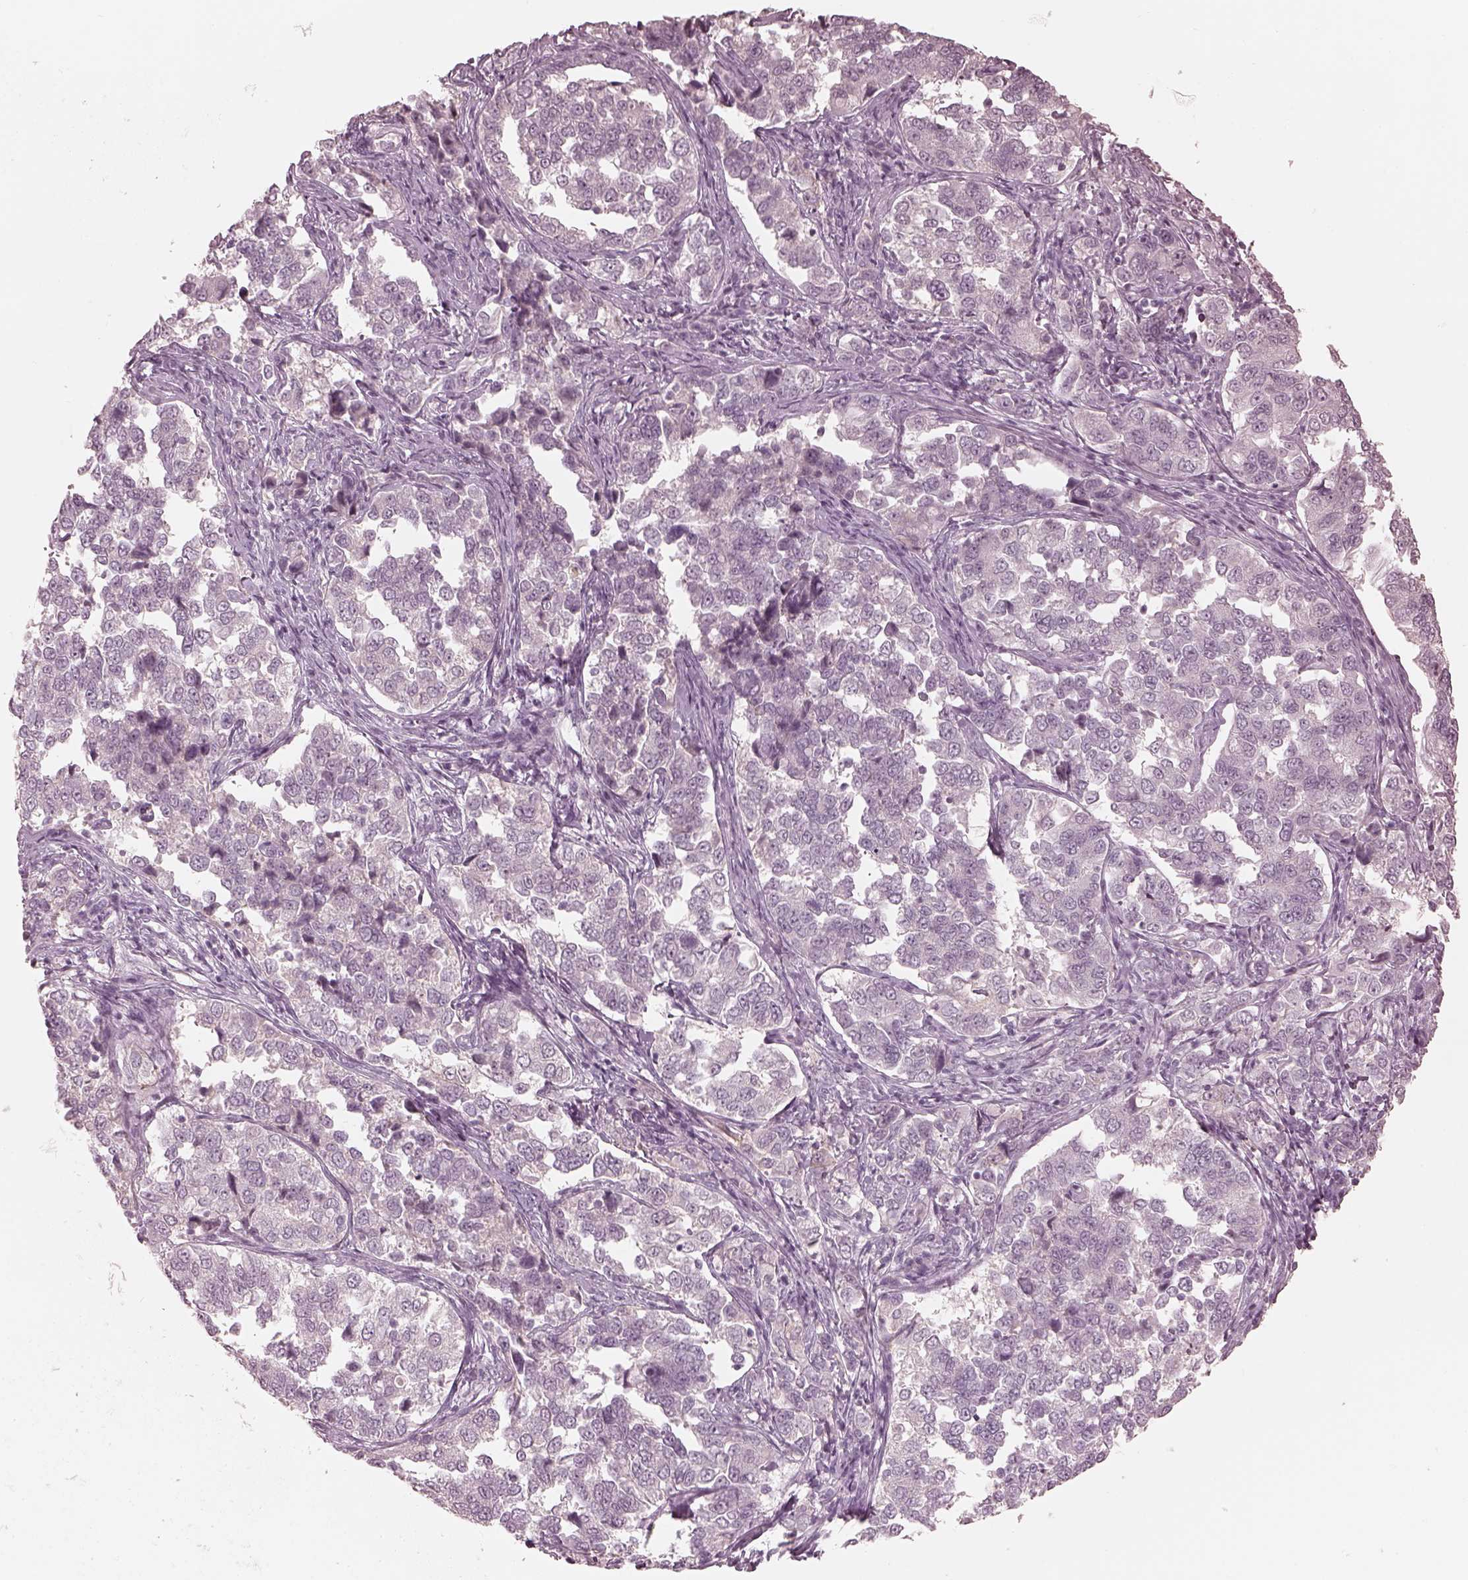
{"staining": {"intensity": "negative", "quantity": "none", "location": "none"}, "tissue": "endometrial cancer", "cell_type": "Tumor cells", "image_type": "cancer", "snomed": [{"axis": "morphology", "description": "Adenocarcinoma, NOS"}, {"axis": "topography", "description": "Endometrium"}], "caption": "Photomicrograph shows no protein expression in tumor cells of endometrial adenocarcinoma tissue.", "gene": "CALR3", "patient": {"sex": "female", "age": 43}}